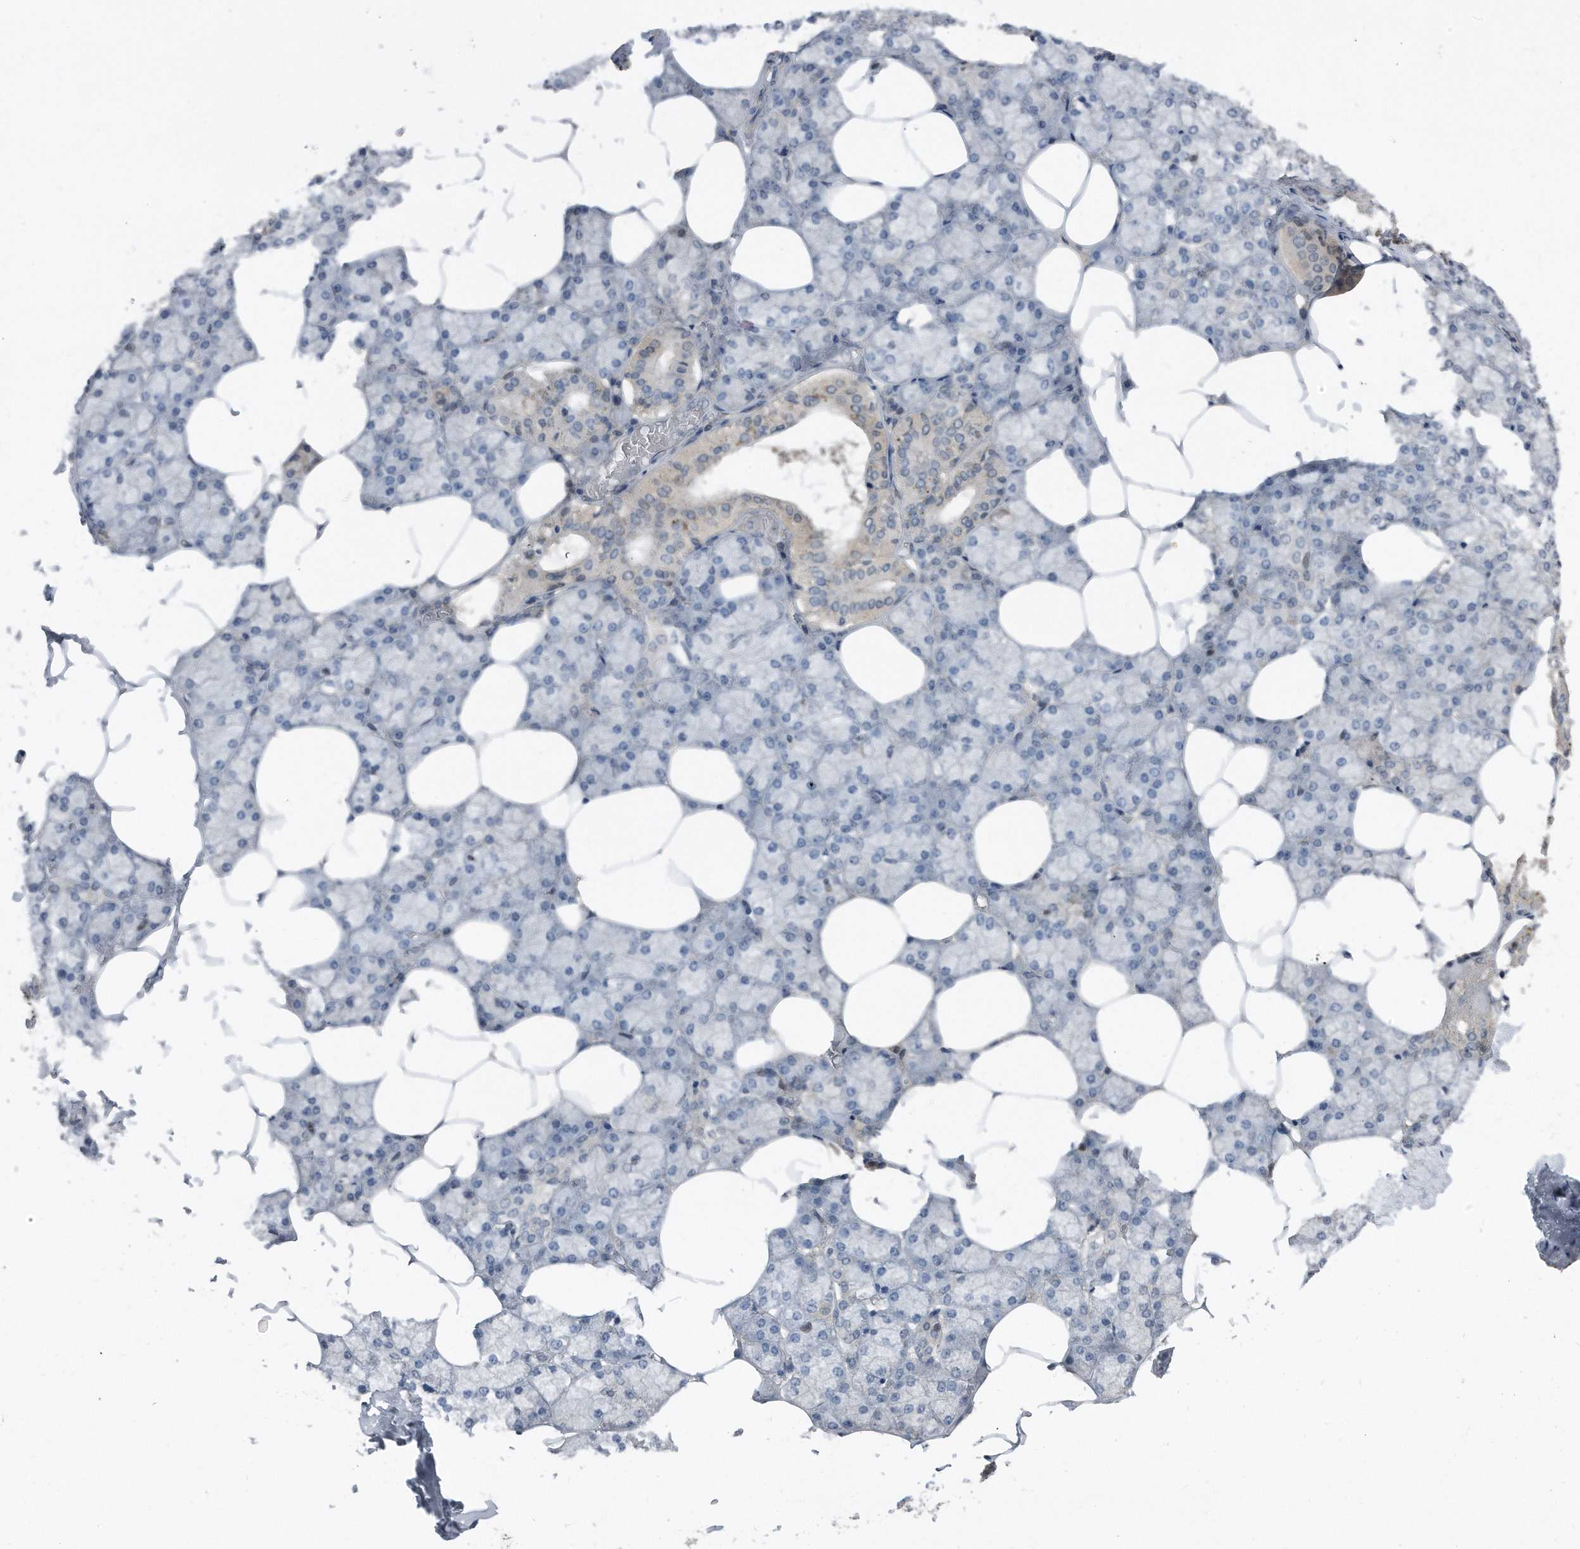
{"staining": {"intensity": "strong", "quantity": "<25%", "location": "cytoplasmic/membranous"}, "tissue": "salivary gland", "cell_type": "Glandular cells", "image_type": "normal", "snomed": [{"axis": "morphology", "description": "Normal tissue, NOS"}, {"axis": "topography", "description": "Salivary gland"}], "caption": "Protein positivity by immunohistochemistry (IHC) exhibits strong cytoplasmic/membranous expression in about <25% of glandular cells in unremarkable salivary gland. (DAB = brown stain, brightfield microscopy at high magnification).", "gene": "MAP2K6", "patient": {"sex": "male", "age": 62}}